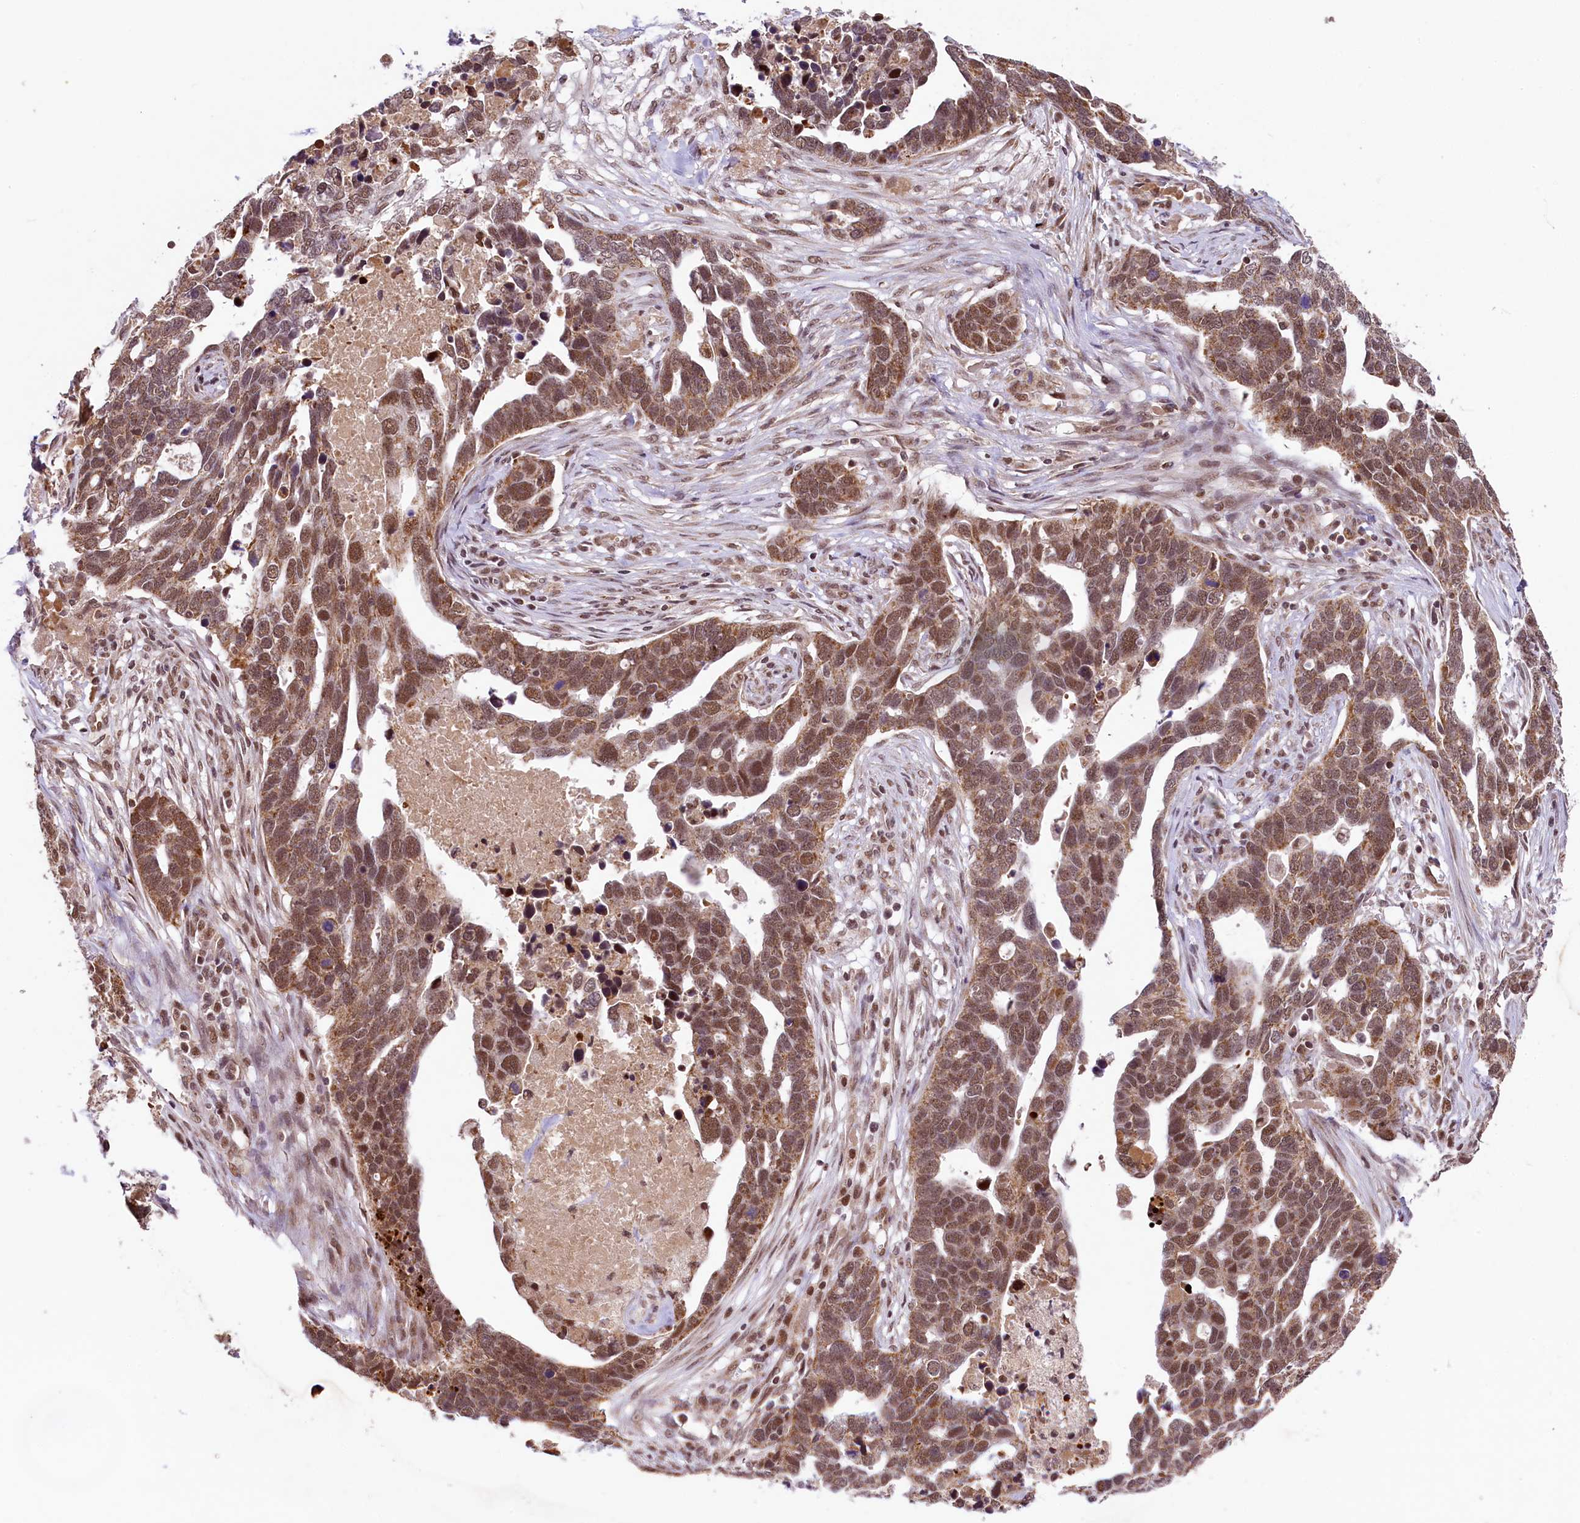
{"staining": {"intensity": "moderate", "quantity": ">75%", "location": "nuclear"}, "tissue": "ovarian cancer", "cell_type": "Tumor cells", "image_type": "cancer", "snomed": [{"axis": "morphology", "description": "Cystadenocarcinoma, serous, NOS"}, {"axis": "topography", "description": "Ovary"}], "caption": "A photomicrograph of ovarian cancer stained for a protein reveals moderate nuclear brown staining in tumor cells.", "gene": "PAF1", "patient": {"sex": "female", "age": 54}}